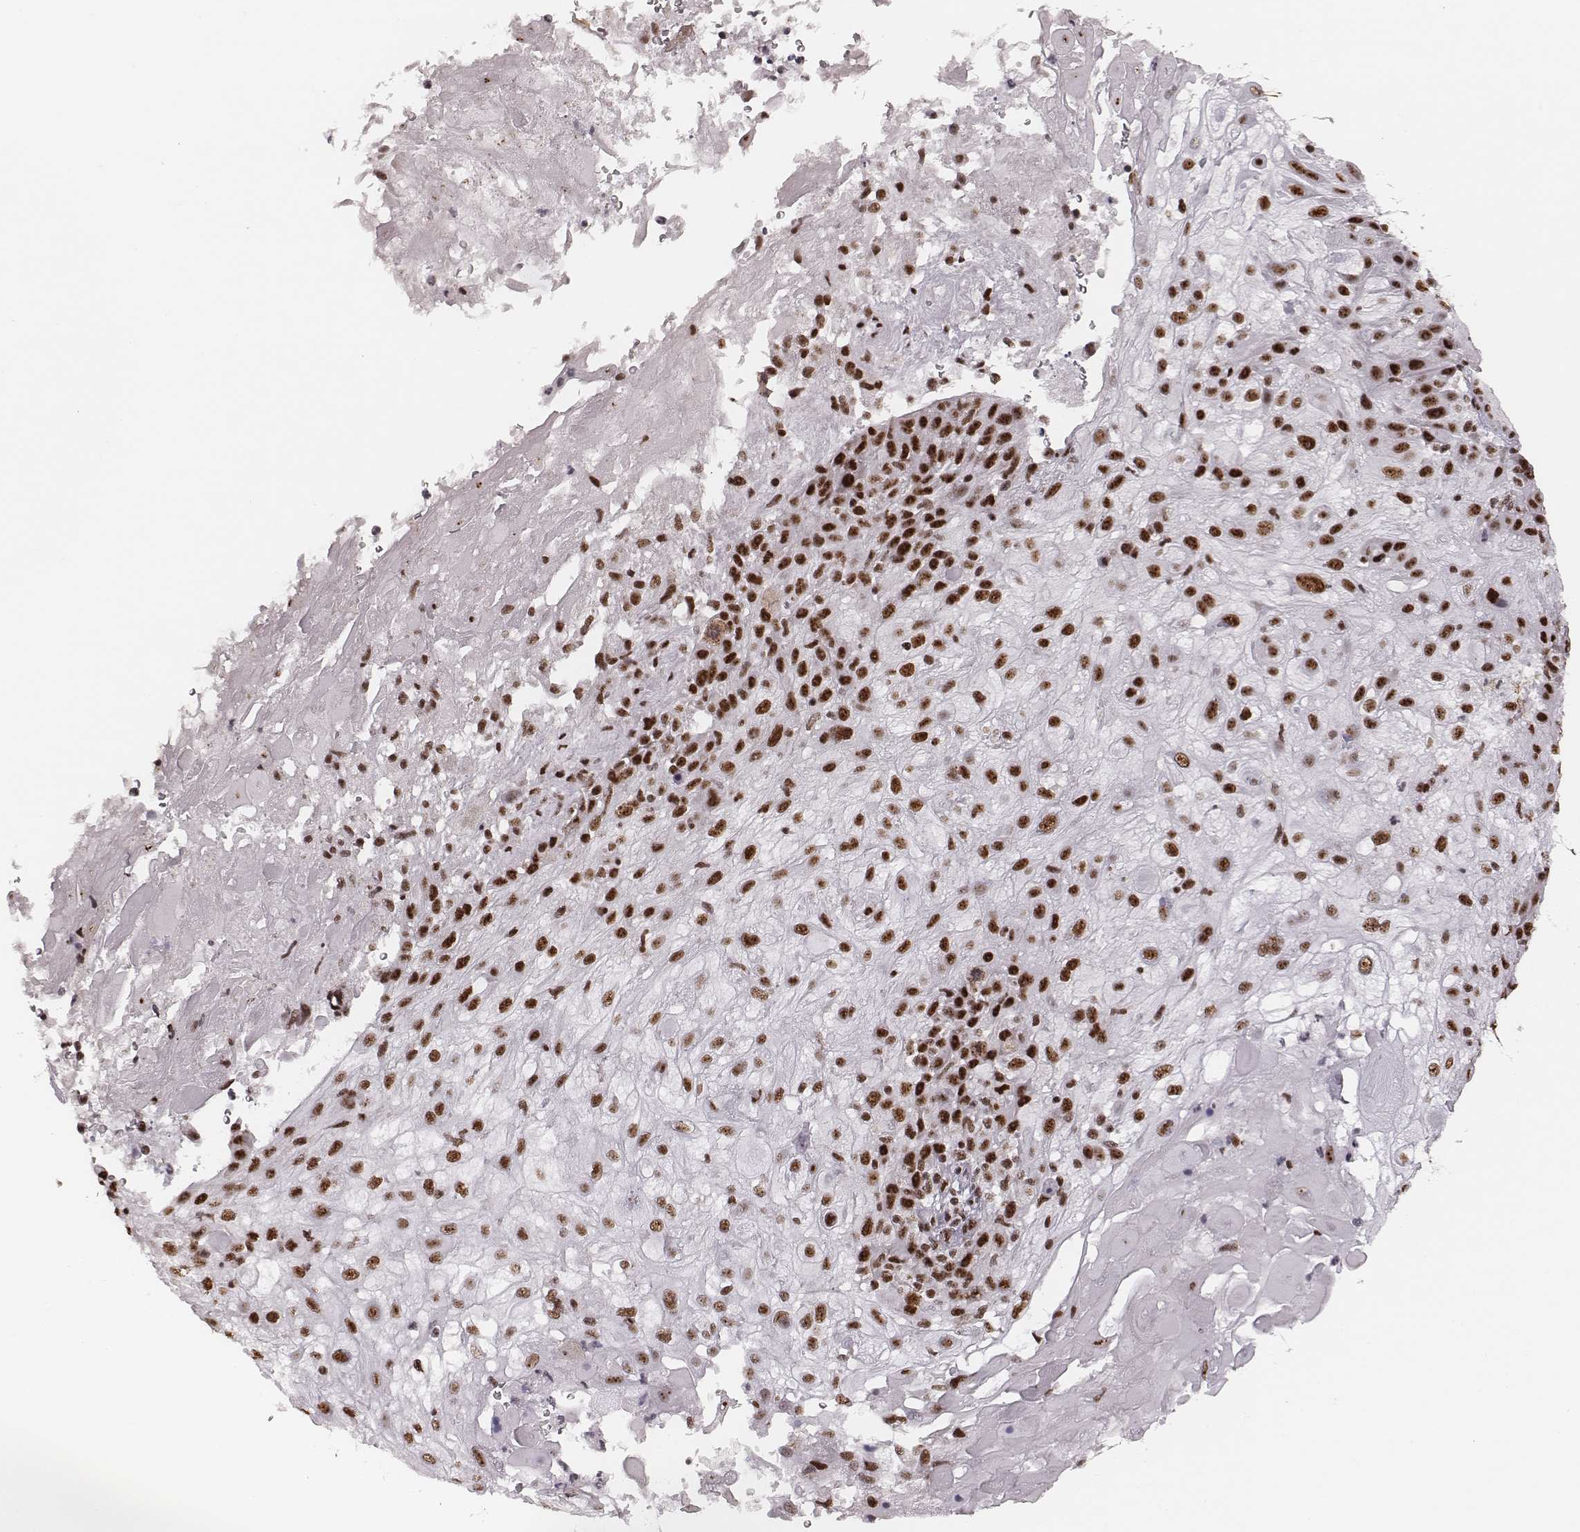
{"staining": {"intensity": "strong", "quantity": ">75%", "location": "nuclear"}, "tissue": "skin cancer", "cell_type": "Tumor cells", "image_type": "cancer", "snomed": [{"axis": "morphology", "description": "Normal tissue, NOS"}, {"axis": "morphology", "description": "Squamous cell carcinoma, NOS"}, {"axis": "topography", "description": "Skin"}], "caption": "The image exhibits staining of squamous cell carcinoma (skin), revealing strong nuclear protein expression (brown color) within tumor cells. Using DAB (3,3'-diaminobenzidine) (brown) and hematoxylin (blue) stains, captured at high magnification using brightfield microscopy.", "gene": "LUC7L", "patient": {"sex": "female", "age": 83}}